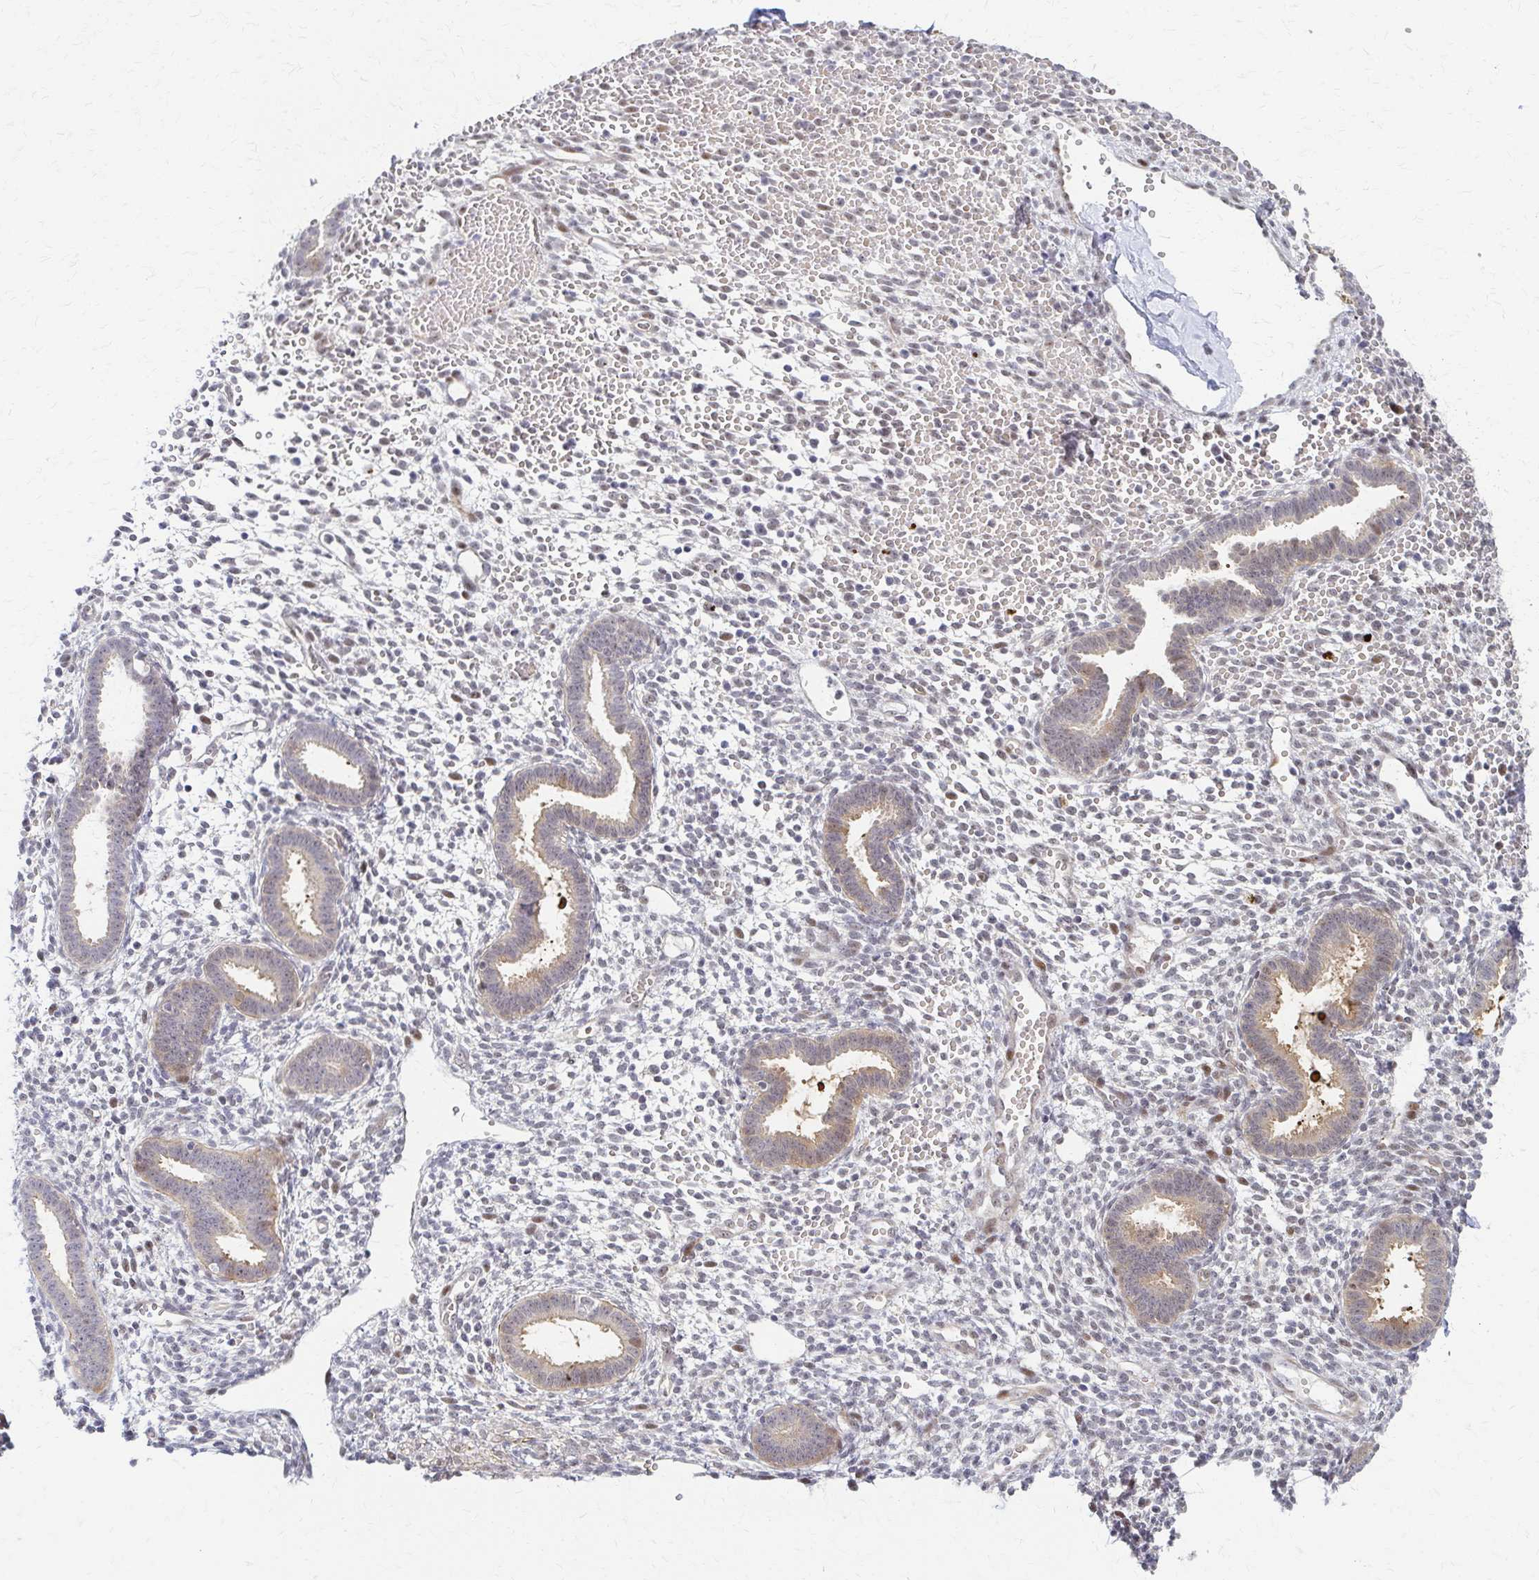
{"staining": {"intensity": "moderate", "quantity": "<25%", "location": "nuclear"}, "tissue": "endometrium", "cell_type": "Cells in endometrial stroma", "image_type": "normal", "snomed": [{"axis": "morphology", "description": "Normal tissue, NOS"}, {"axis": "topography", "description": "Endometrium"}], "caption": "This histopathology image displays IHC staining of benign endometrium, with low moderate nuclear expression in about <25% of cells in endometrial stroma.", "gene": "PSMD7", "patient": {"sex": "female", "age": 36}}